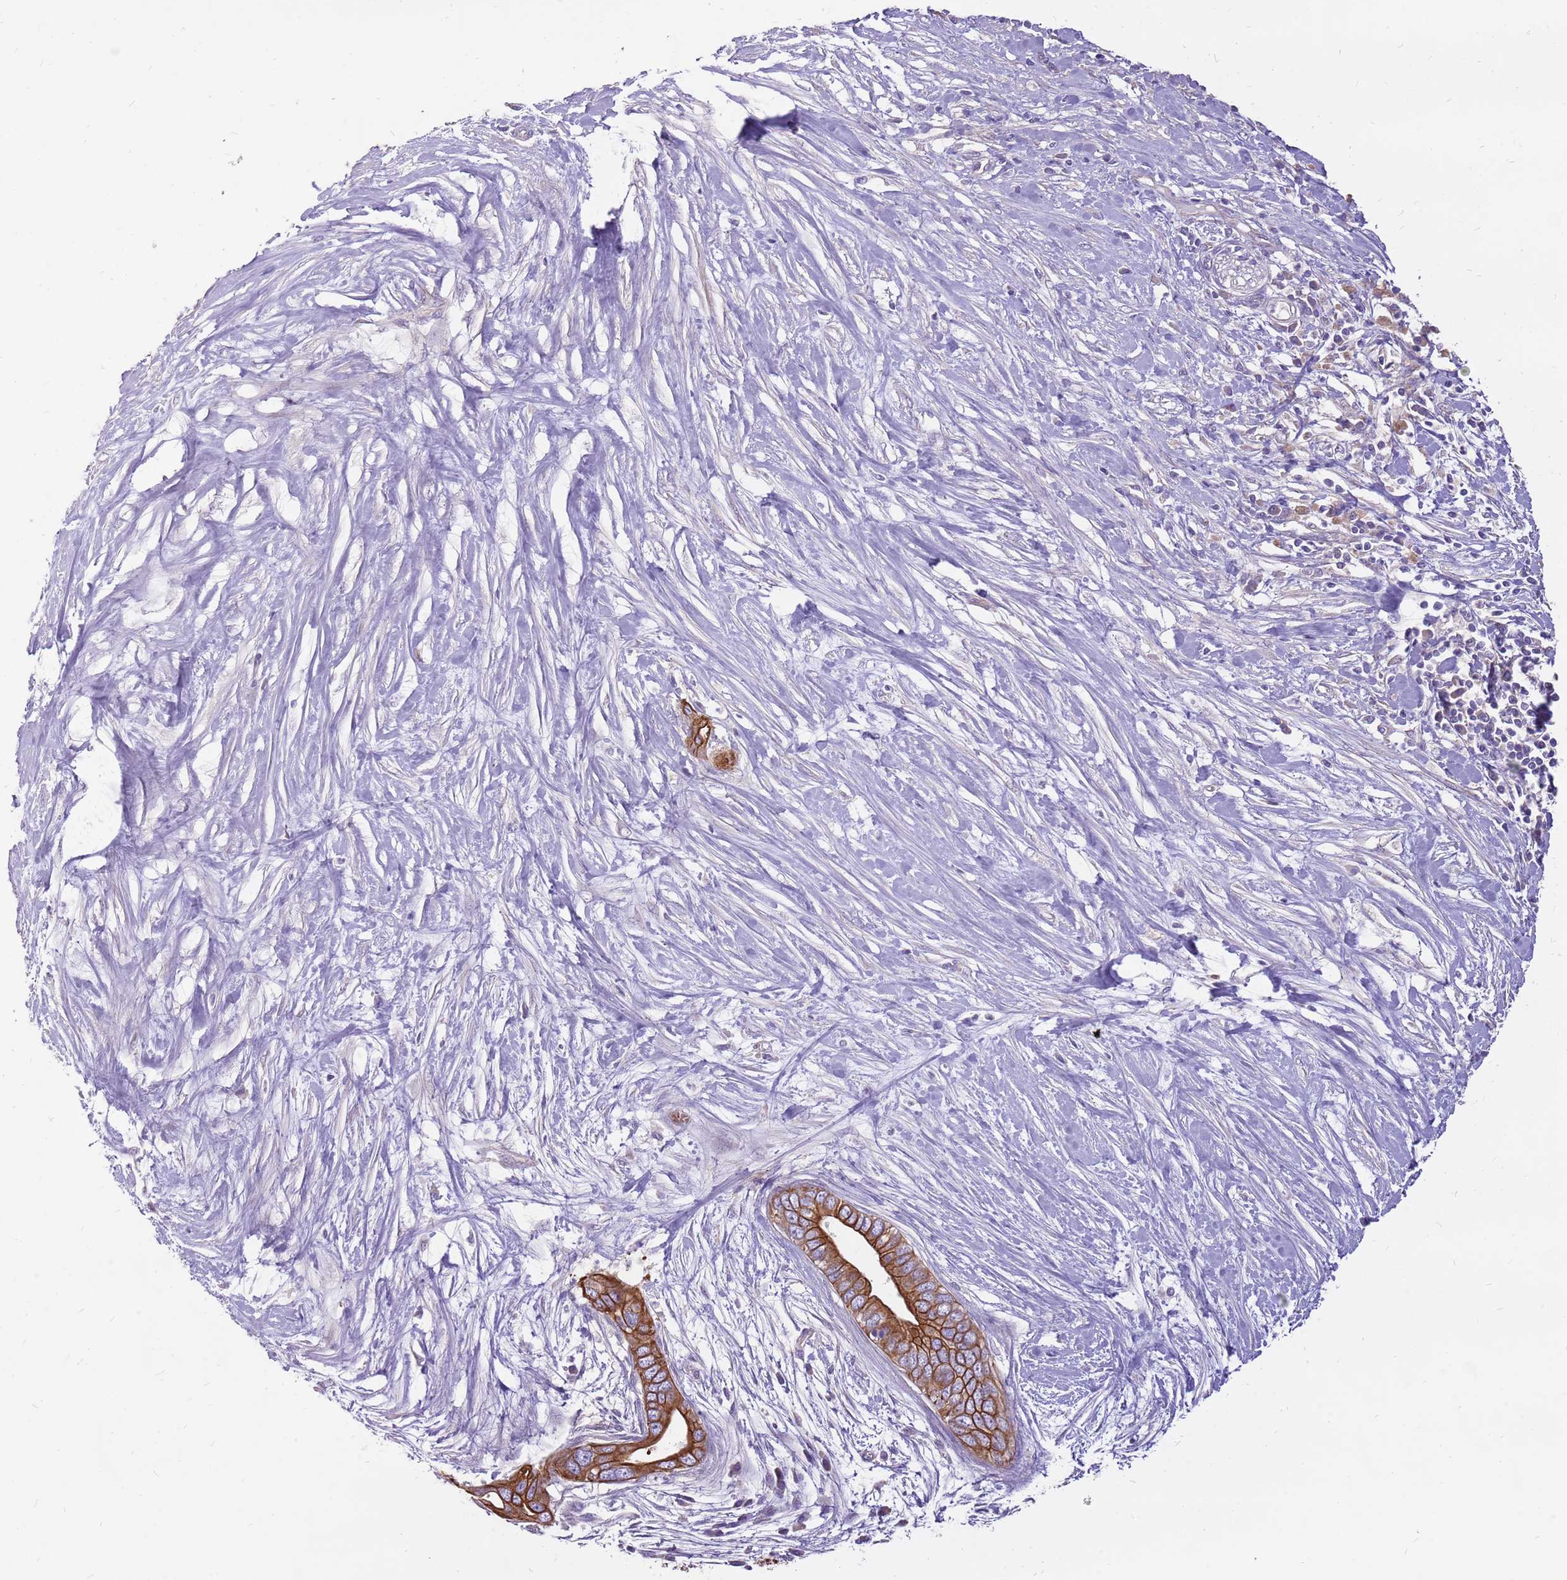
{"staining": {"intensity": "strong", "quantity": ">75%", "location": "cytoplasmic/membranous"}, "tissue": "pancreatic cancer", "cell_type": "Tumor cells", "image_type": "cancer", "snomed": [{"axis": "morphology", "description": "Adenocarcinoma, NOS"}, {"axis": "topography", "description": "Pancreas"}], "caption": "Pancreatic adenocarcinoma stained with DAB (3,3'-diaminobenzidine) immunohistochemistry shows high levels of strong cytoplasmic/membranous positivity in about >75% of tumor cells.", "gene": "WASHC4", "patient": {"sex": "male", "age": 75}}